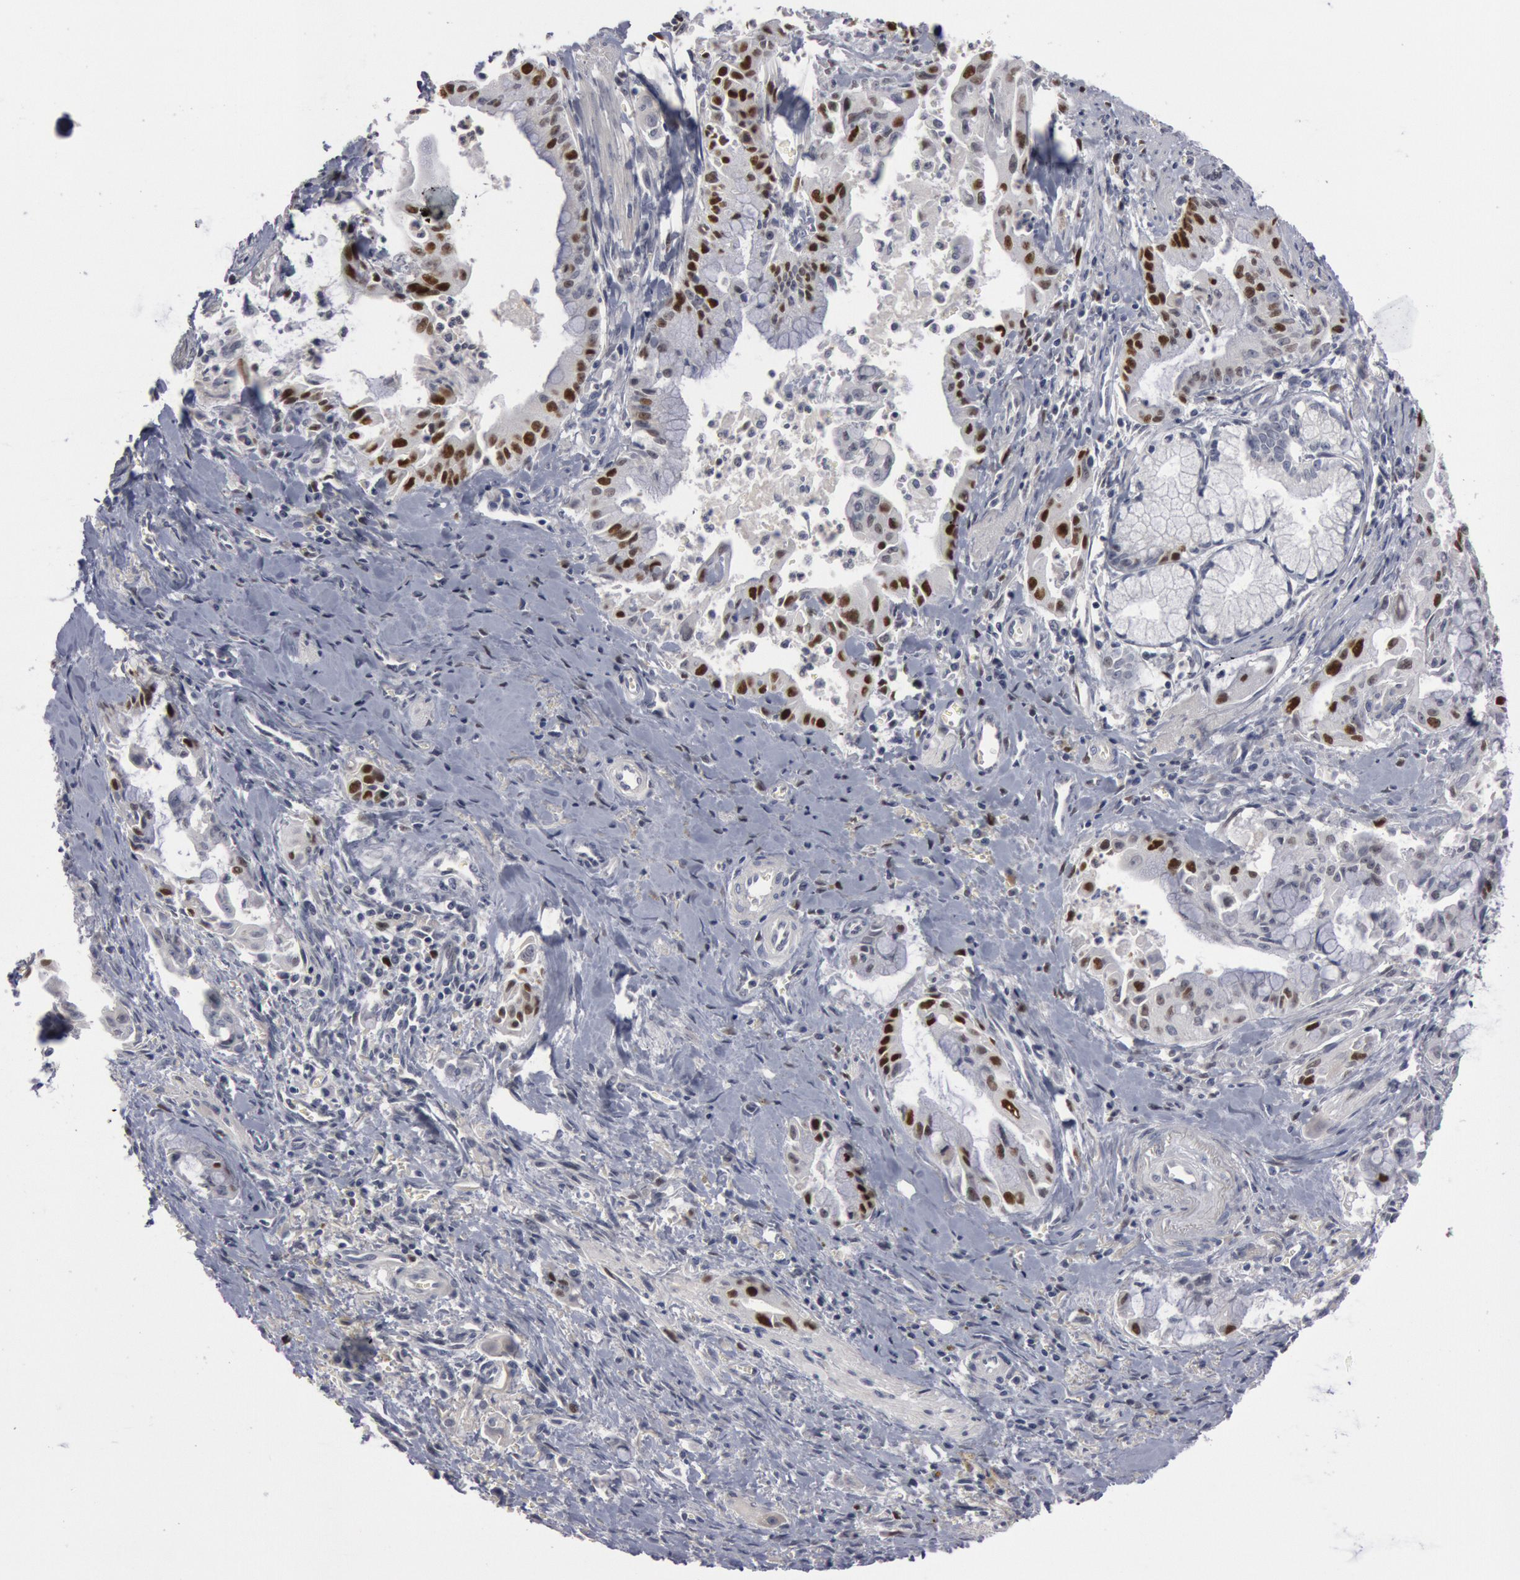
{"staining": {"intensity": "strong", "quantity": ">75%", "location": "nuclear"}, "tissue": "pancreatic cancer", "cell_type": "Tumor cells", "image_type": "cancer", "snomed": [{"axis": "morphology", "description": "Adenocarcinoma, NOS"}, {"axis": "topography", "description": "Pancreas"}], "caption": "A high amount of strong nuclear expression is appreciated in about >75% of tumor cells in pancreatic cancer tissue.", "gene": "WDHD1", "patient": {"sex": "male", "age": 59}}